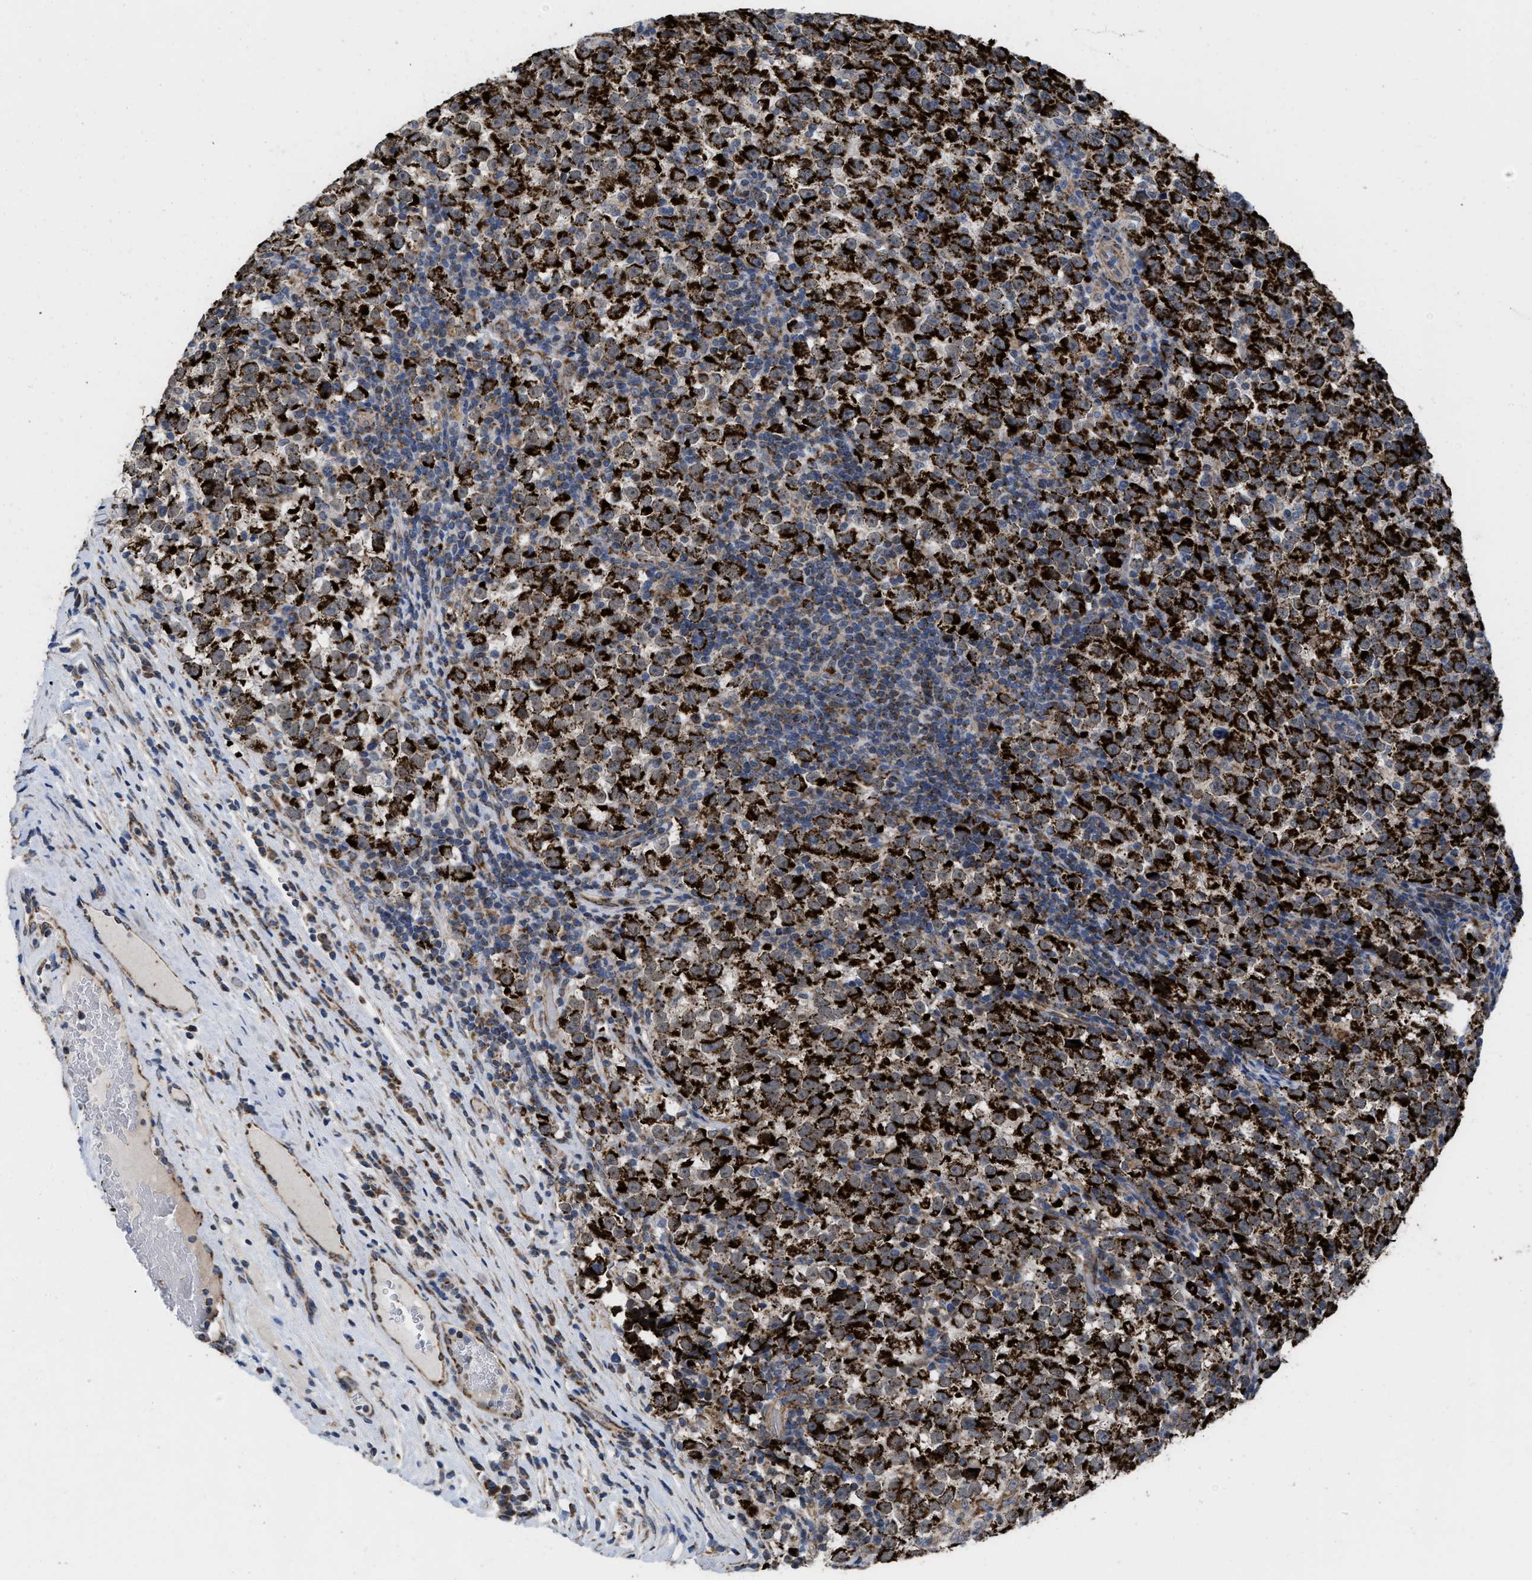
{"staining": {"intensity": "strong", "quantity": ">75%", "location": "cytoplasmic/membranous"}, "tissue": "testis cancer", "cell_type": "Tumor cells", "image_type": "cancer", "snomed": [{"axis": "morphology", "description": "Normal tissue, NOS"}, {"axis": "morphology", "description": "Seminoma, NOS"}, {"axis": "topography", "description": "Testis"}], "caption": "An immunohistochemistry (IHC) histopathology image of tumor tissue is shown. Protein staining in brown shows strong cytoplasmic/membranous positivity in testis cancer (seminoma) within tumor cells.", "gene": "AKAP1", "patient": {"sex": "male", "age": 43}}